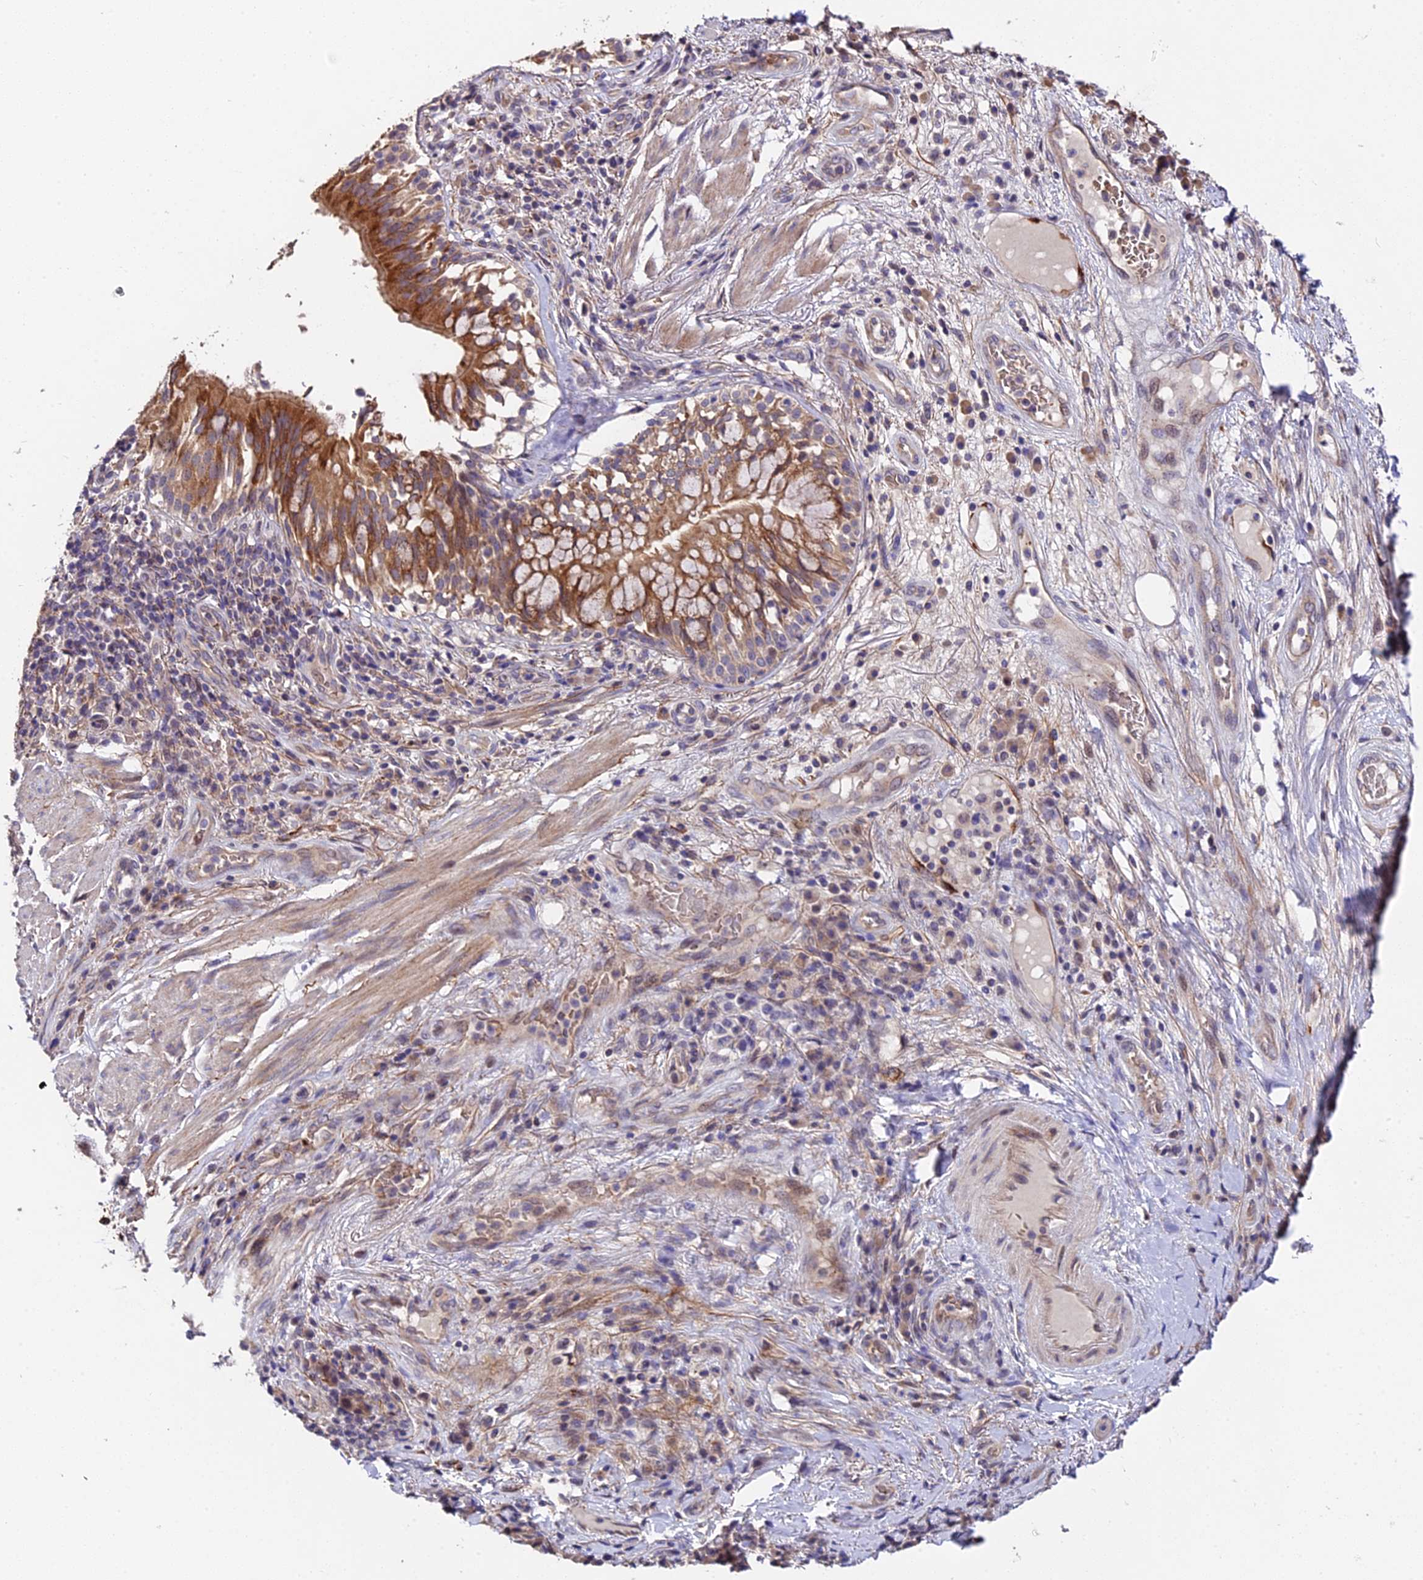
{"staining": {"intensity": "negative", "quantity": "none", "location": "none"}, "tissue": "adipose tissue", "cell_type": "Adipocytes", "image_type": "normal", "snomed": [{"axis": "morphology", "description": "Normal tissue, NOS"}, {"axis": "morphology", "description": "Squamous cell carcinoma, NOS"}, {"axis": "topography", "description": "Bronchus"}, {"axis": "topography", "description": "Lung"}], "caption": "A photomicrograph of human adipose tissue is negative for staining in adipocytes. (DAB (3,3'-diaminobenzidine) immunohistochemistry with hematoxylin counter stain).", "gene": "TRMT1", "patient": {"sex": "male", "age": 64}}